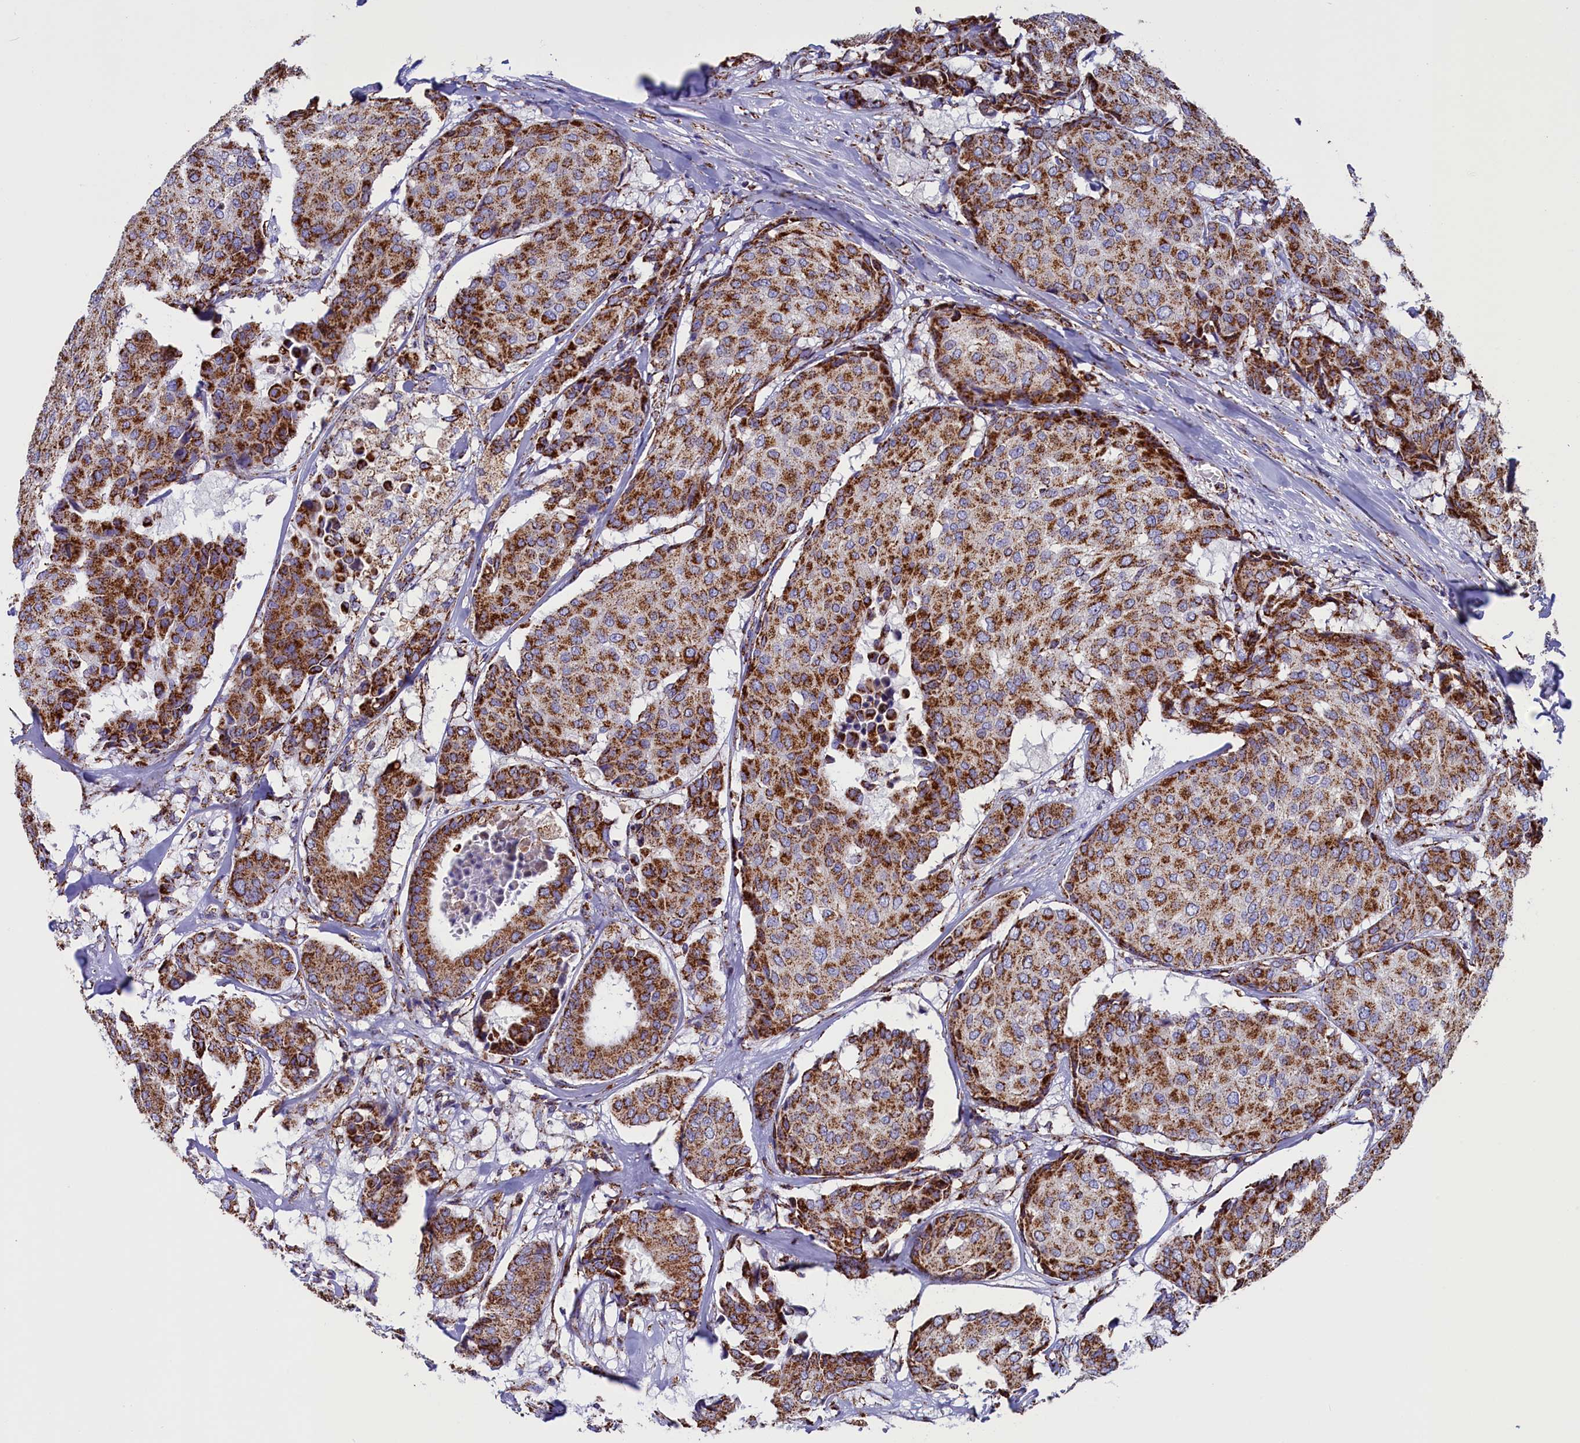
{"staining": {"intensity": "strong", "quantity": ">75%", "location": "cytoplasmic/membranous"}, "tissue": "breast cancer", "cell_type": "Tumor cells", "image_type": "cancer", "snomed": [{"axis": "morphology", "description": "Duct carcinoma"}, {"axis": "topography", "description": "Breast"}], "caption": "Protein staining shows strong cytoplasmic/membranous staining in approximately >75% of tumor cells in invasive ductal carcinoma (breast).", "gene": "SLC39A3", "patient": {"sex": "female", "age": 75}}